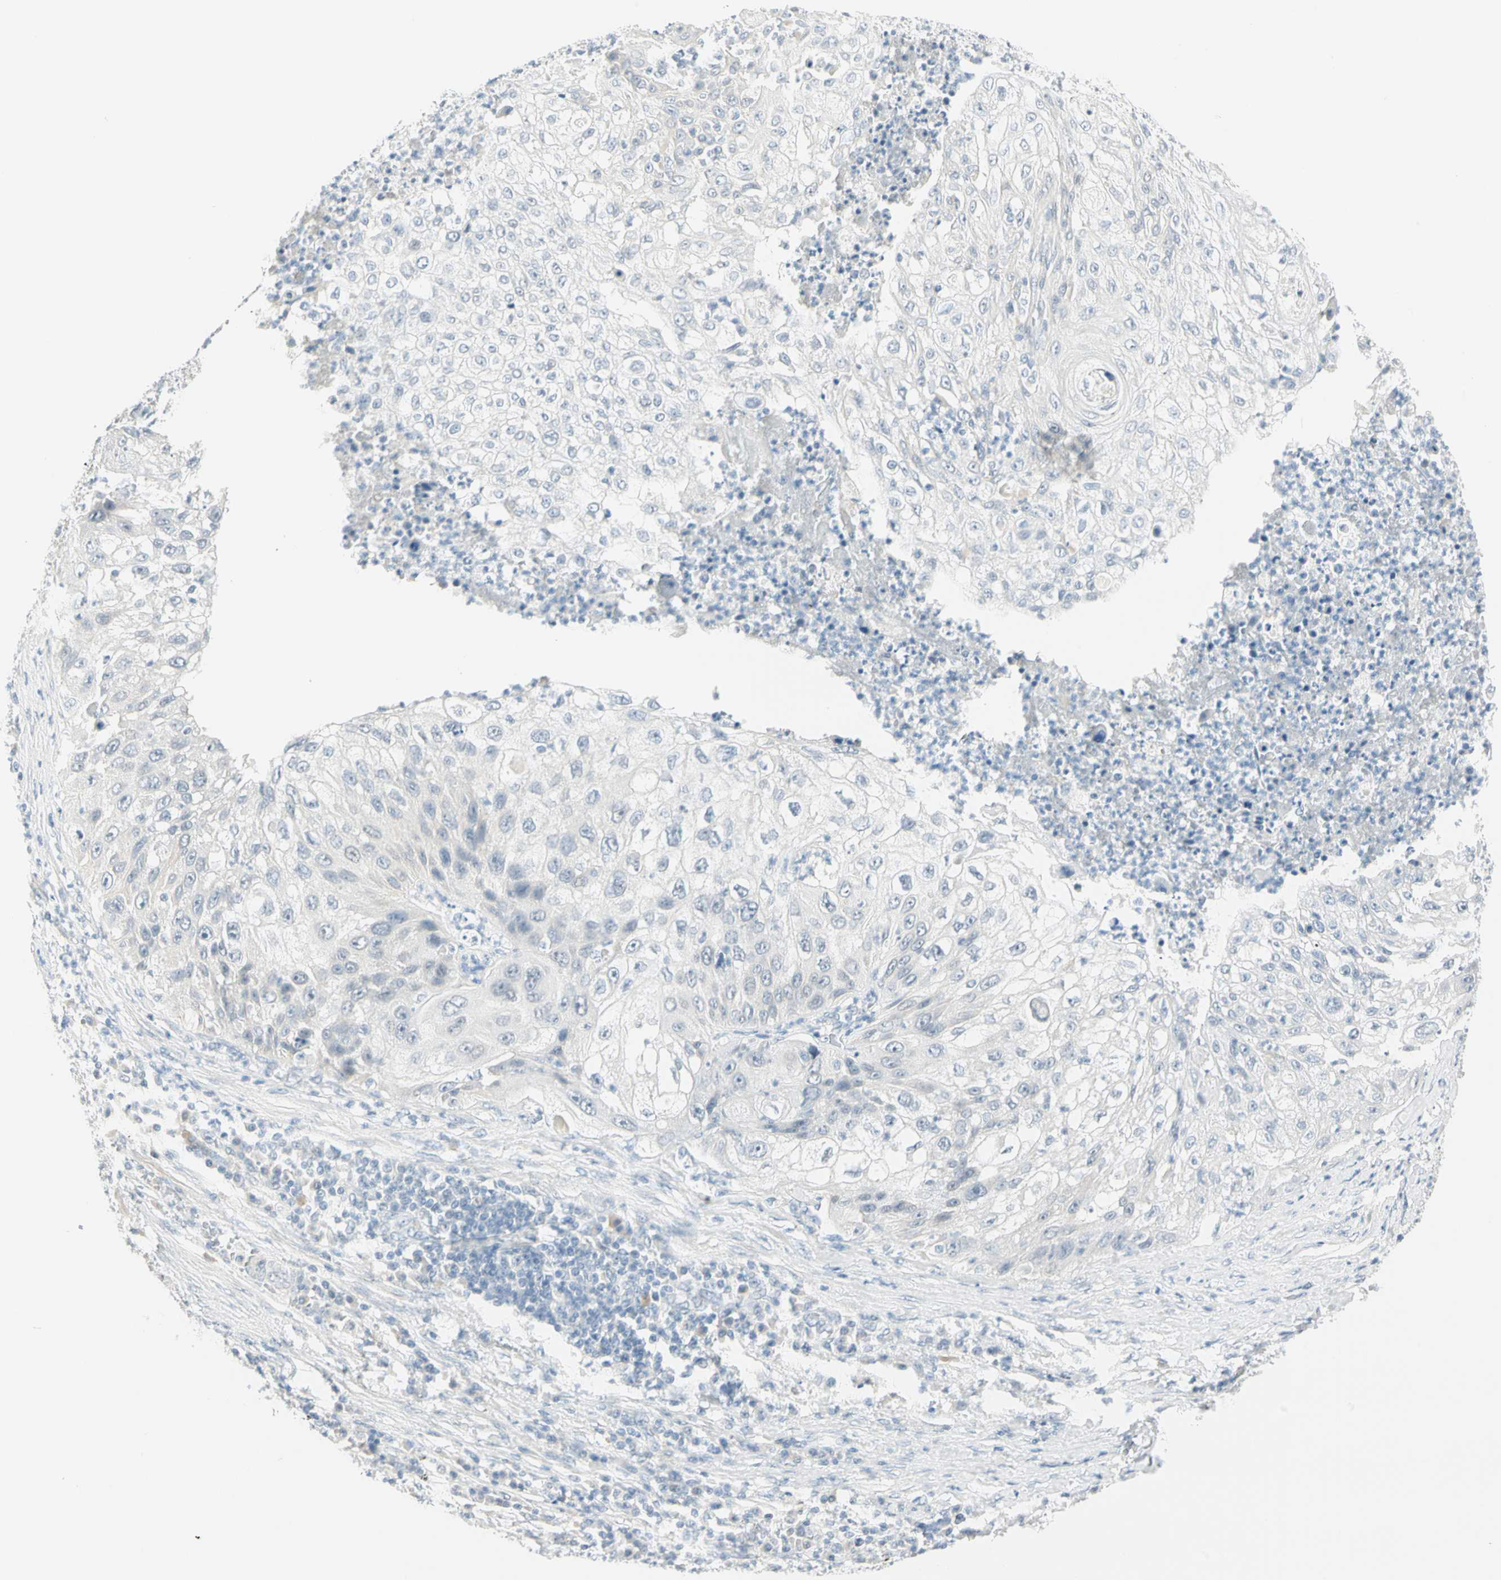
{"staining": {"intensity": "negative", "quantity": "none", "location": "none"}, "tissue": "lung cancer", "cell_type": "Tumor cells", "image_type": "cancer", "snomed": [{"axis": "morphology", "description": "Inflammation, NOS"}, {"axis": "morphology", "description": "Squamous cell carcinoma, NOS"}, {"axis": "topography", "description": "Lymph node"}, {"axis": "topography", "description": "Soft tissue"}, {"axis": "topography", "description": "Lung"}], "caption": "Immunohistochemical staining of human lung squamous cell carcinoma demonstrates no significant expression in tumor cells.", "gene": "MLLT10", "patient": {"sex": "male", "age": 66}}